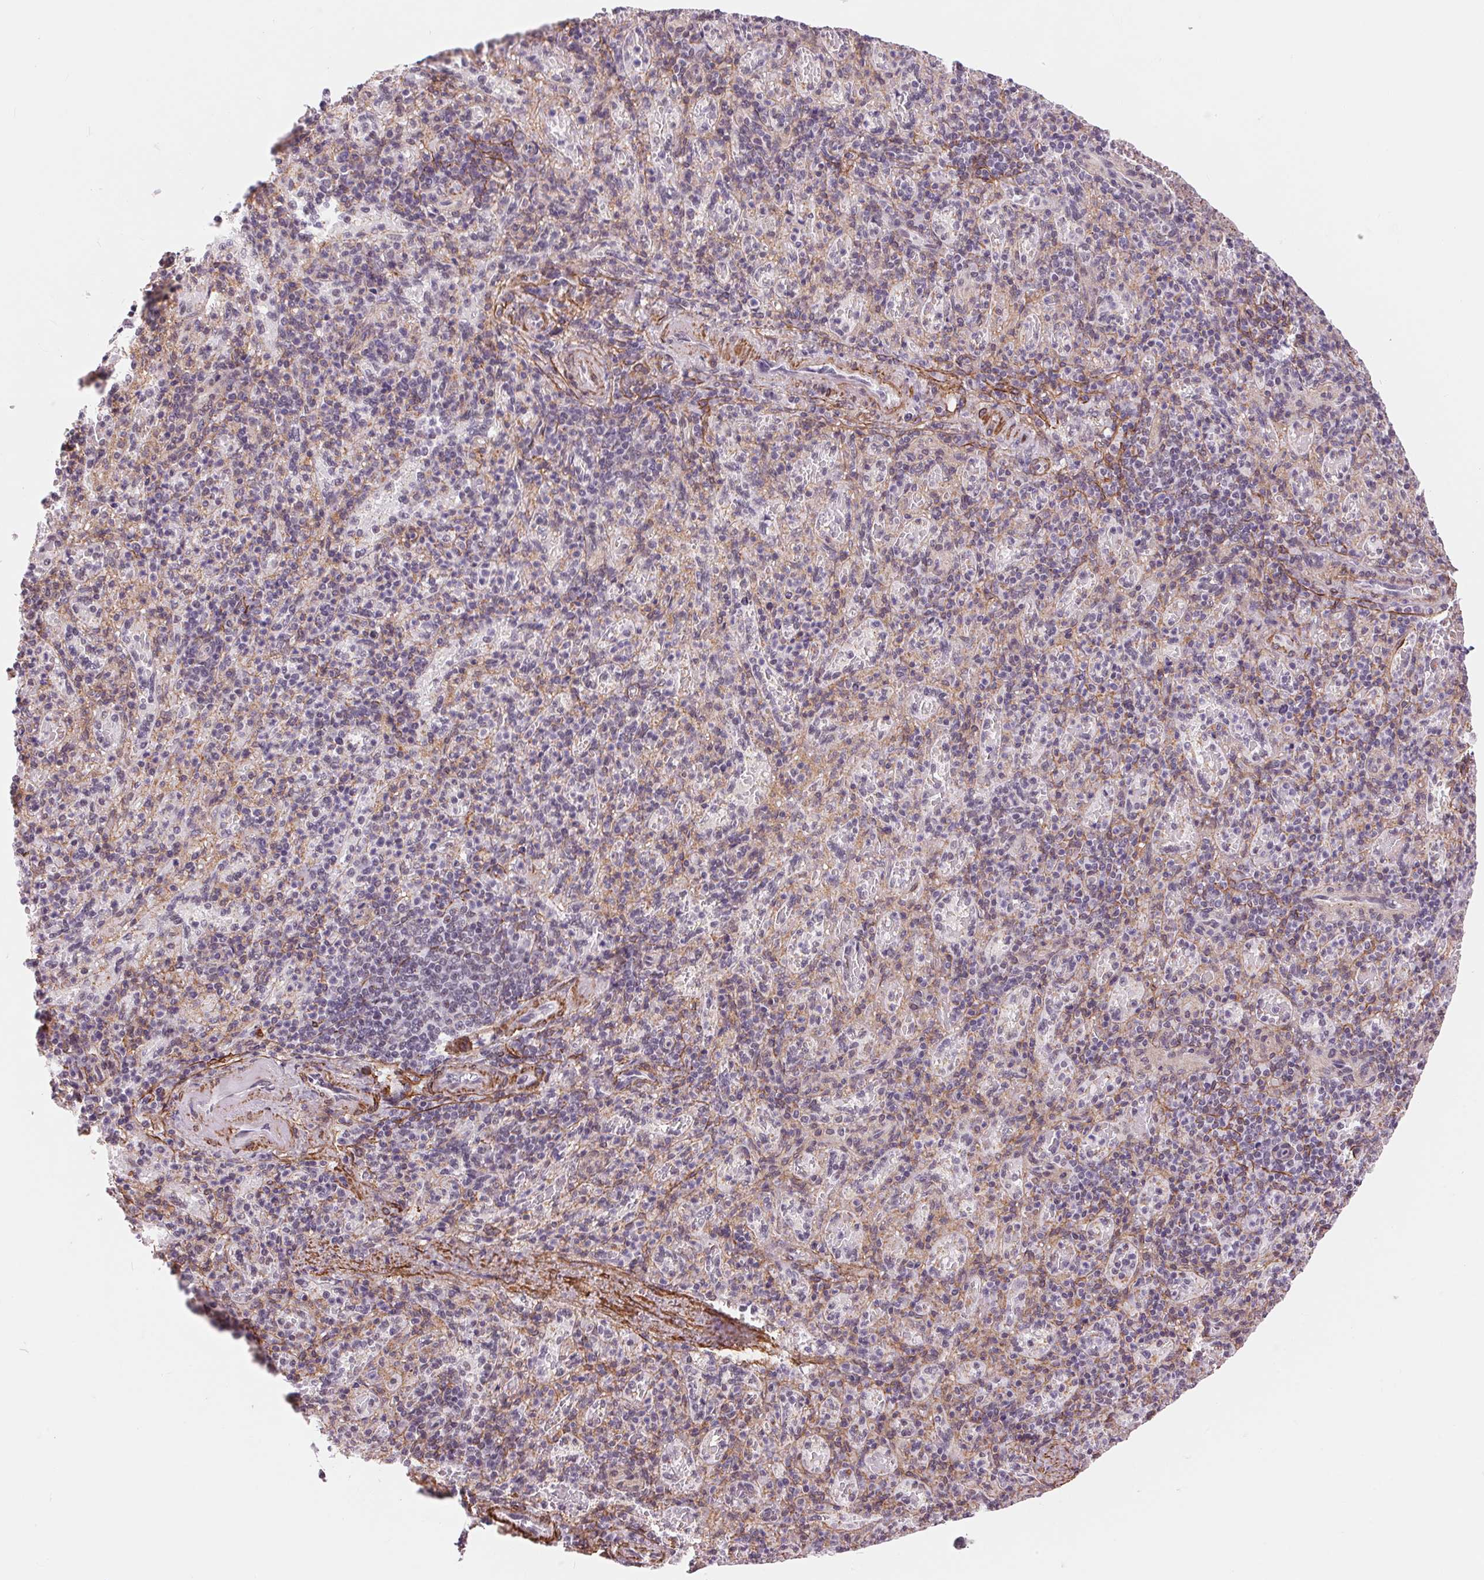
{"staining": {"intensity": "negative", "quantity": "none", "location": "none"}, "tissue": "spleen", "cell_type": "Cells in red pulp", "image_type": "normal", "snomed": [{"axis": "morphology", "description": "Normal tissue, NOS"}, {"axis": "topography", "description": "Spleen"}], "caption": "Histopathology image shows no significant protein positivity in cells in red pulp of normal spleen.", "gene": "BCAT1", "patient": {"sex": "female", "age": 74}}